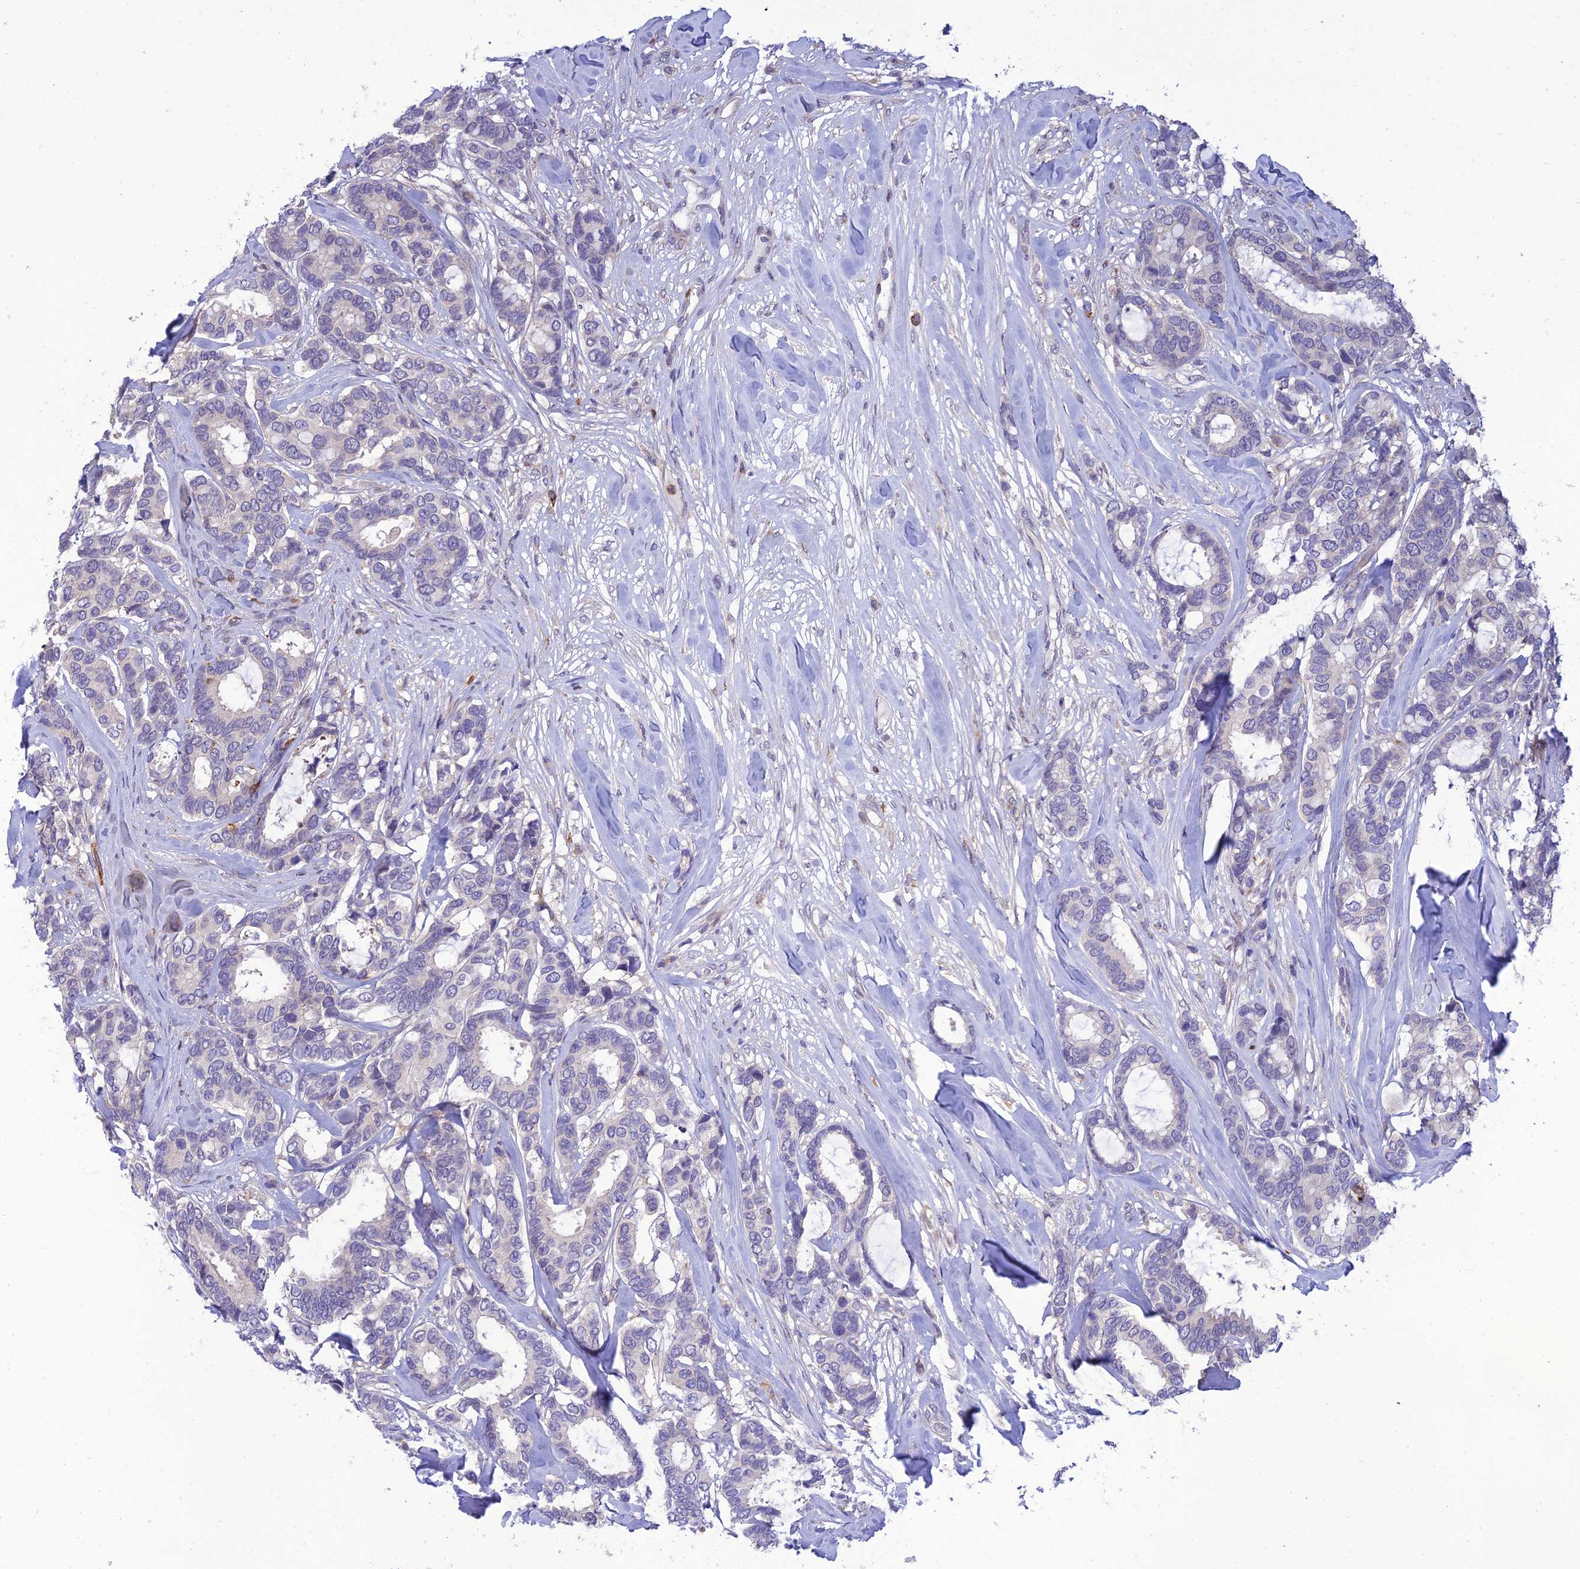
{"staining": {"intensity": "negative", "quantity": "none", "location": "none"}, "tissue": "breast cancer", "cell_type": "Tumor cells", "image_type": "cancer", "snomed": [{"axis": "morphology", "description": "Duct carcinoma"}, {"axis": "topography", "description": "Breast"}], "caption": "Tumor cells are negative for brown protein staining in breast cancer (invasive ductal carcinoma).", "gene": "FAM76A", "patient": {"sex": "female", "age": 87}}